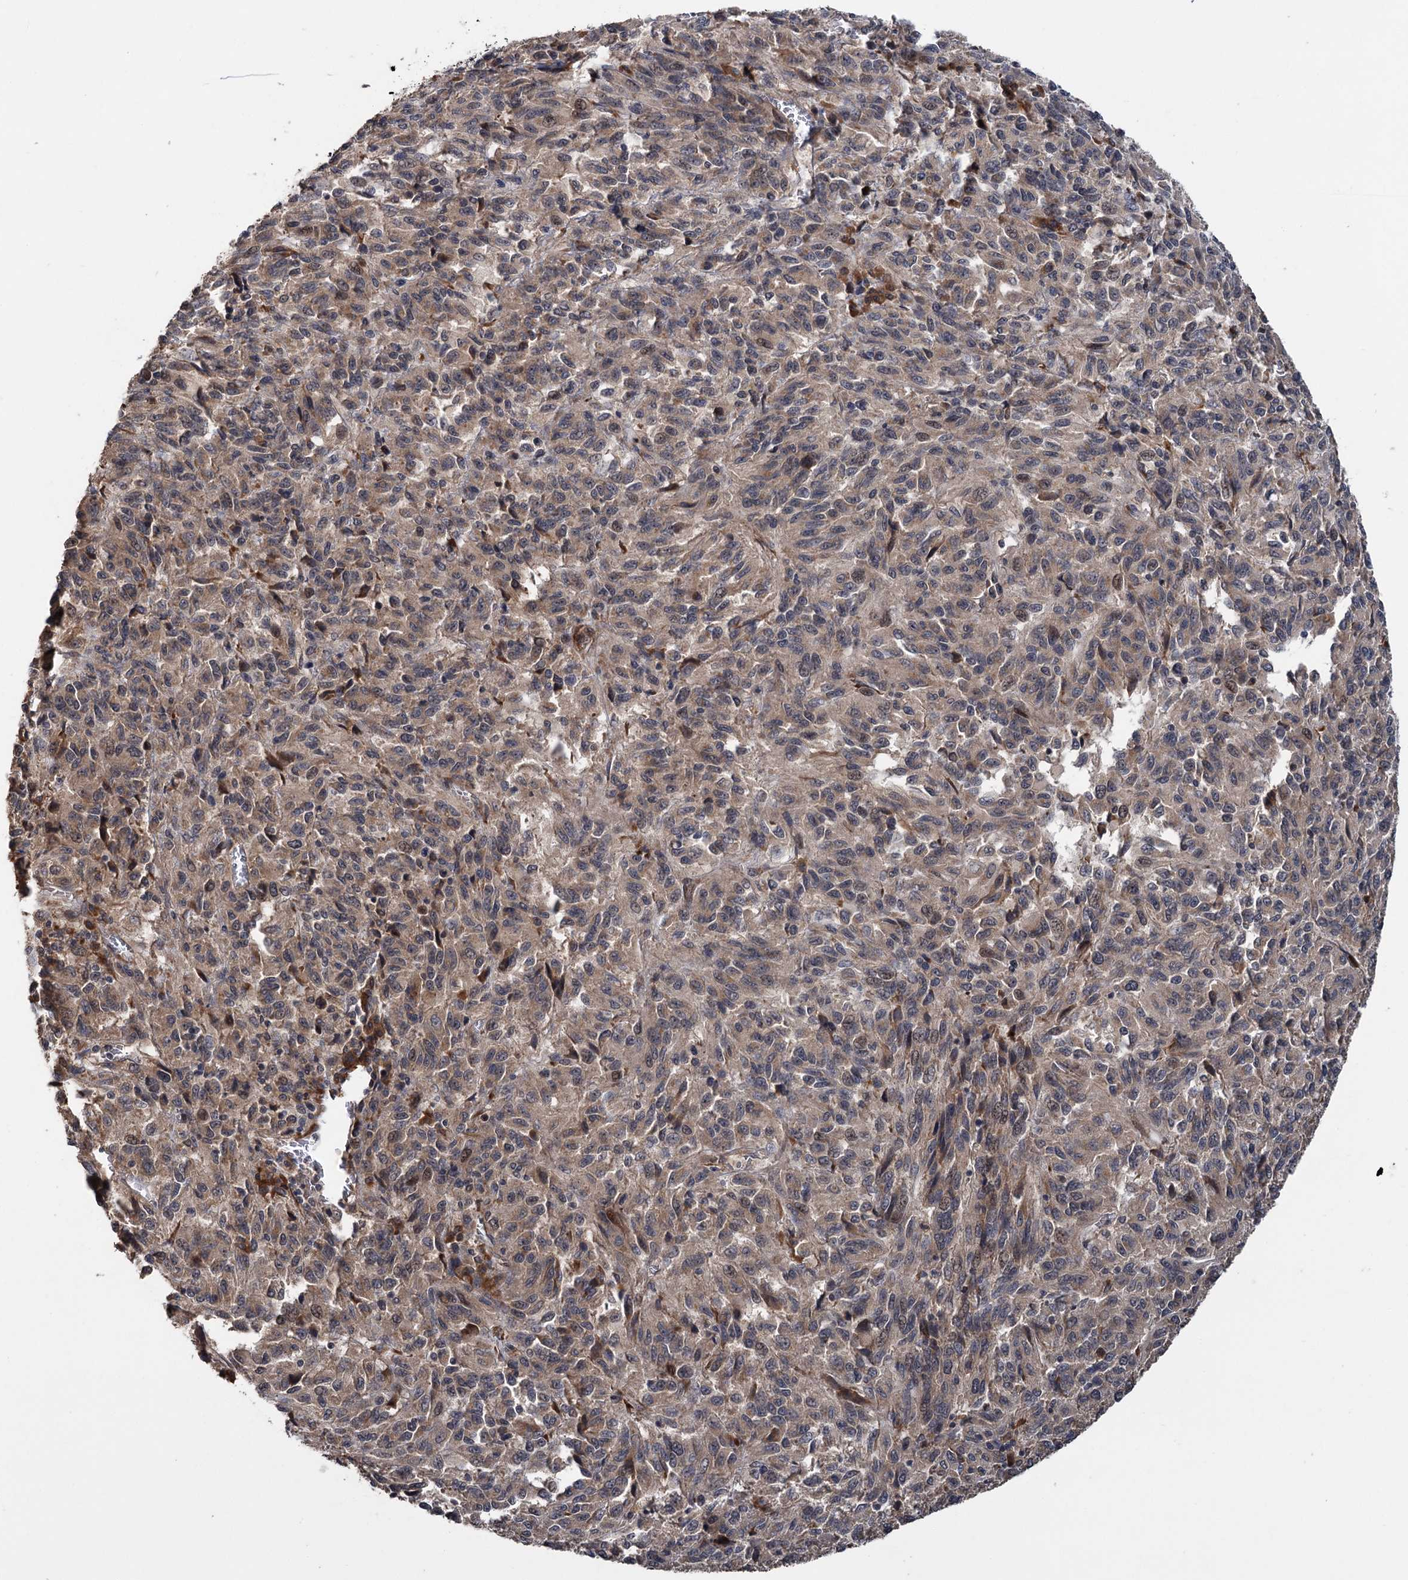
{"staining": {"intensity": "weak", "quantity": ">75%", "location": "cytoplasmic/membranous"}, "tissue": "melanoma", "cell_type": "Tumor cells", "image_type": "cancer", "snomed": [{"axis": "morphology", "description": "Malignant melanoma, Metastatic site"}, {"axis": "topography", "description": "Lung"}], "caption": "Protein expression analysis of melanoma shows weak cytoplasmic/membranous staining in about >75% of tumor cells.", "gene": "KANSL2", "patient": {"sex": "male", "age": 64}}